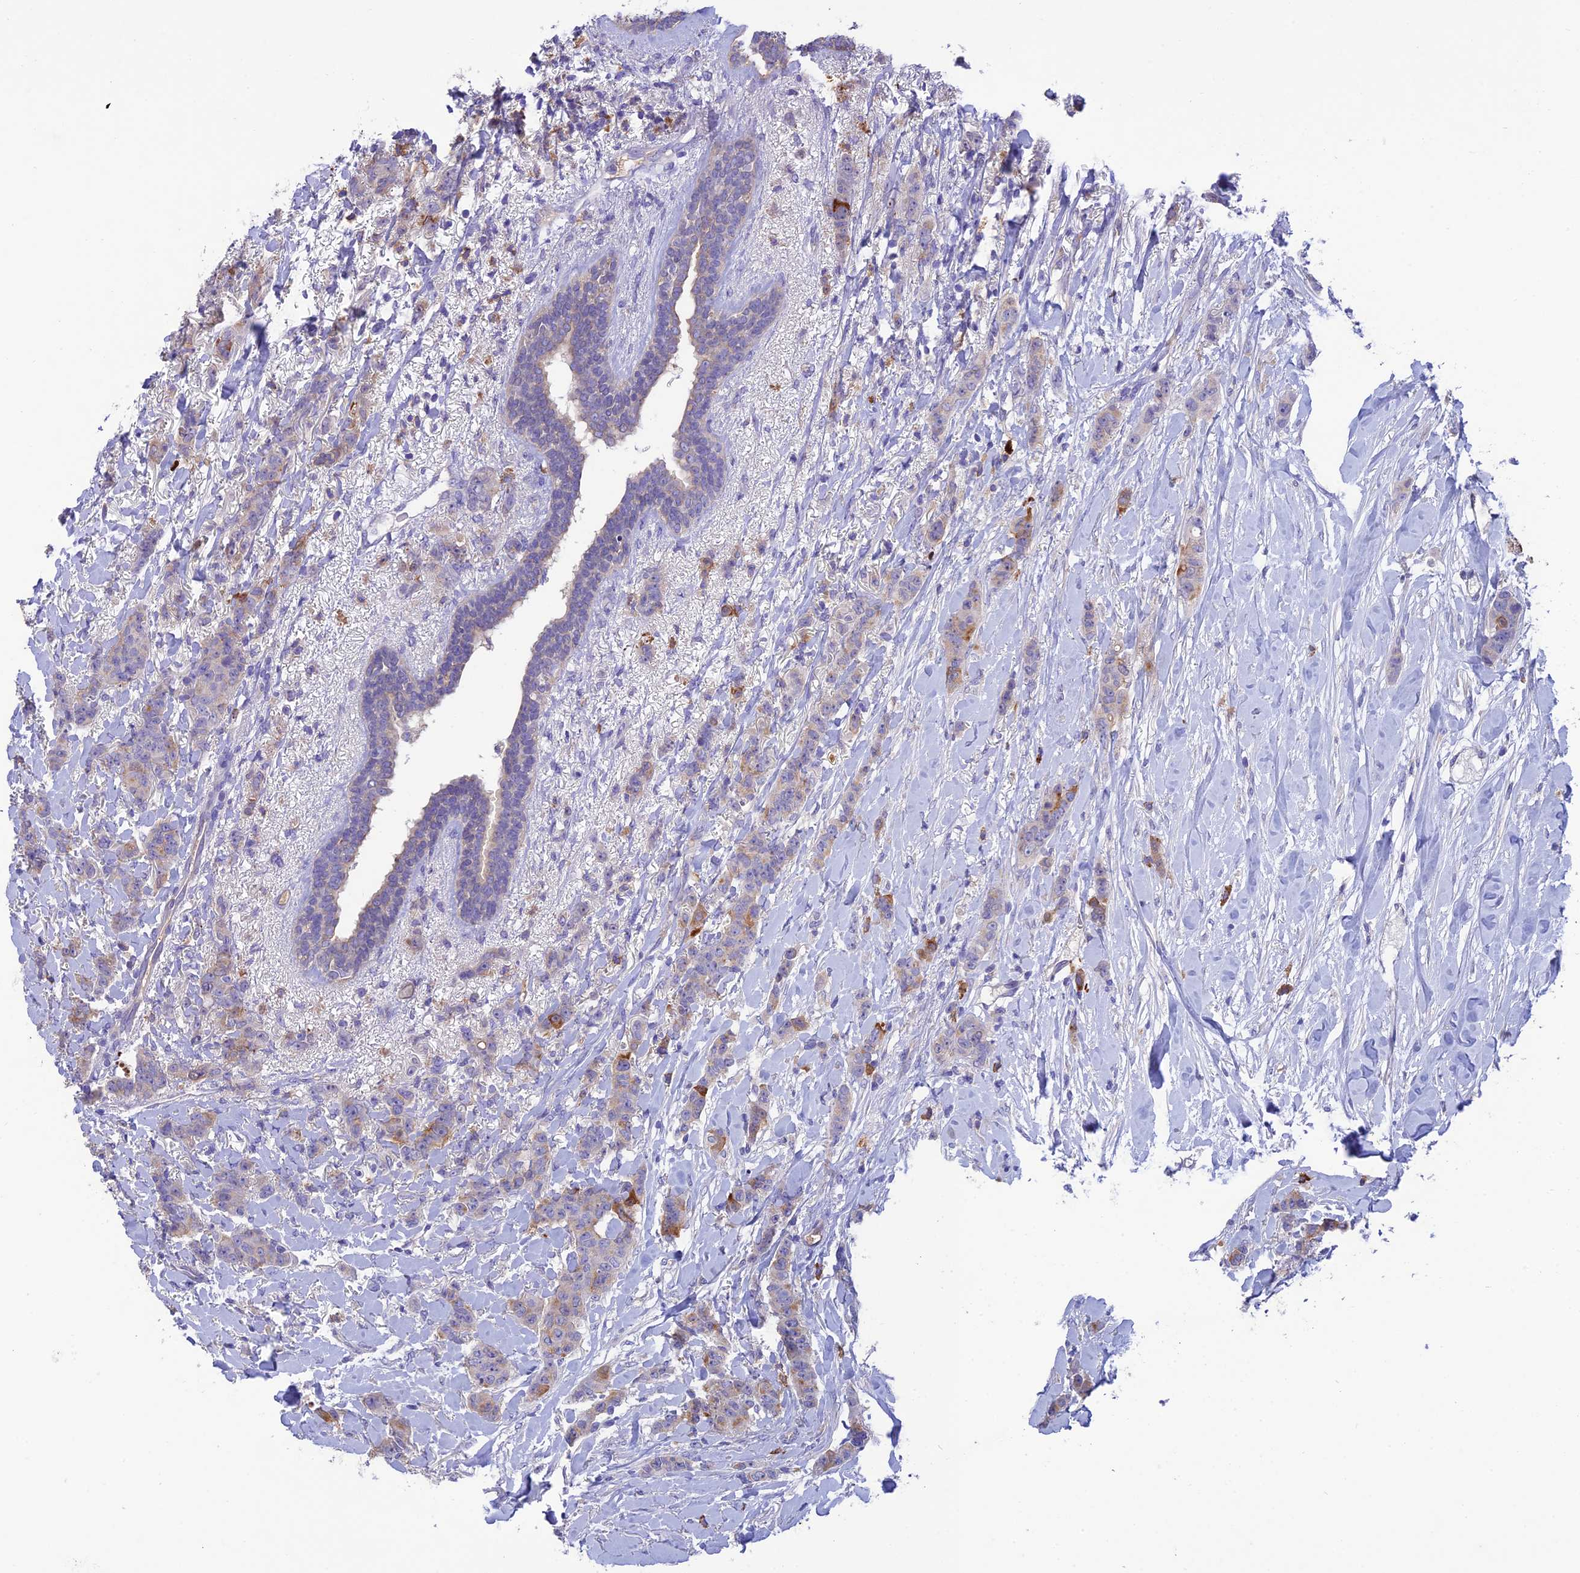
{"staining": {"intensity": "moderate", "quantity": "<25%", "location": "cytoplasmic/membranous"}, "tissue": "breast cancer", "cell_type": "Tumor cells", "image_type": "cancer", "snomed": [{"axis": "morphology", "description": "Duct carcinoma"}, {"axis": "topography", "description": "Breast"}], "caption": "Moderate cytoplasmic/membranous staining is seen in about <25% of tumor cells in invasive ductal carcinoma (breast).", "gene": "SFT2D2", "patient": {"sex": "female", "age": 40}}